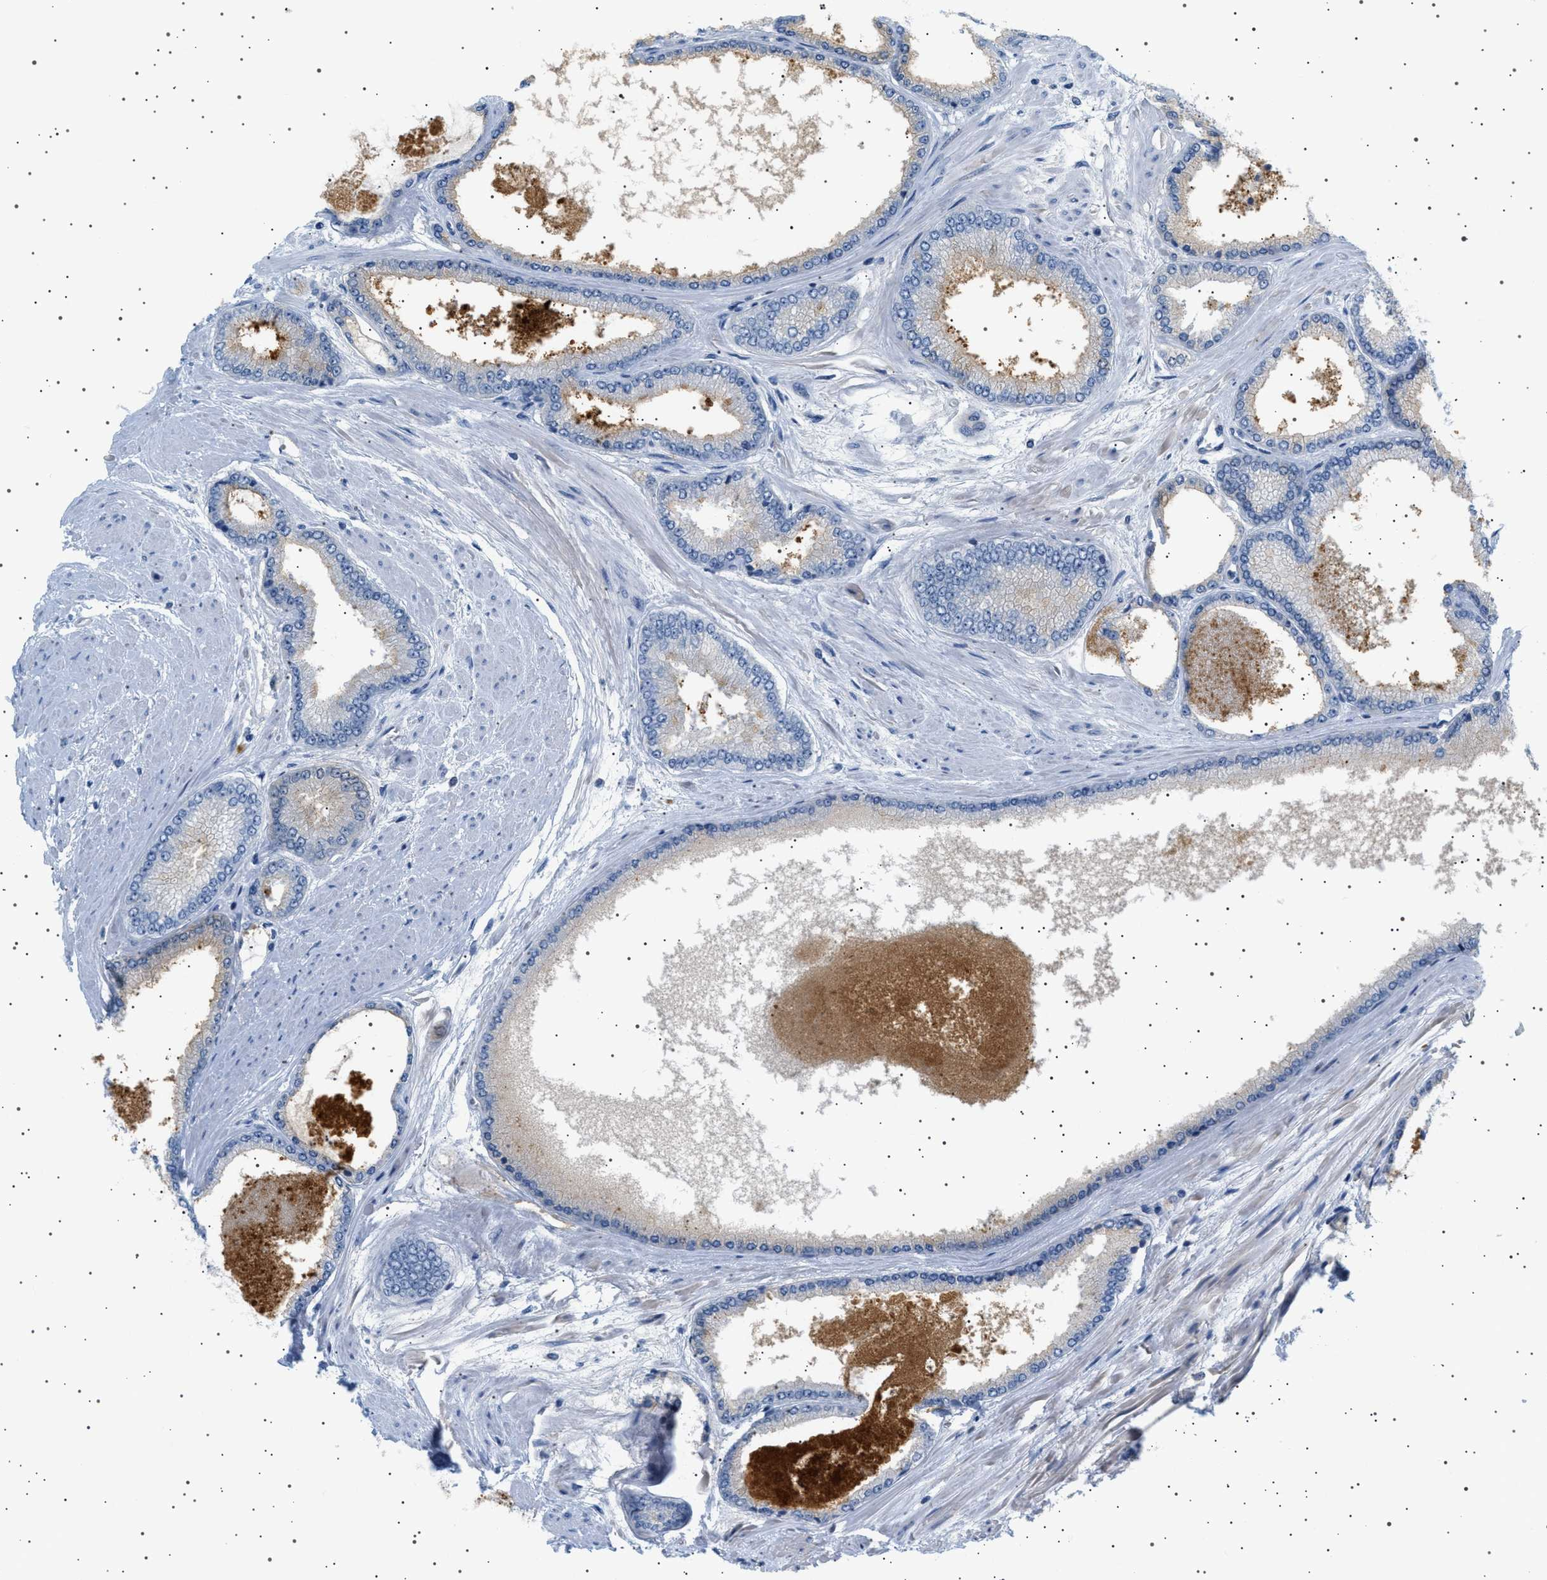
{"staining": {"intensity": "negative", "quantity": "none", "location": "none"}, "tissue": "prostate cancer", "cell_type": "Tumor cells", "image_type": "cancer", "snomed": [{"axis": "morphology", "description": "Adenocarcinoma, High grade"}, {"axis": "topography", "description": "Prostate"}], "caption": "High power microscopy micrograph of an immunohistochemistry (IHC) photomicrograph of adenocarcinoma (high-grade) (prostate), revealing no significant positivity in tumor cells.", "gene": "ADCY10", "patient": {"sex": "male", "age": 61}}